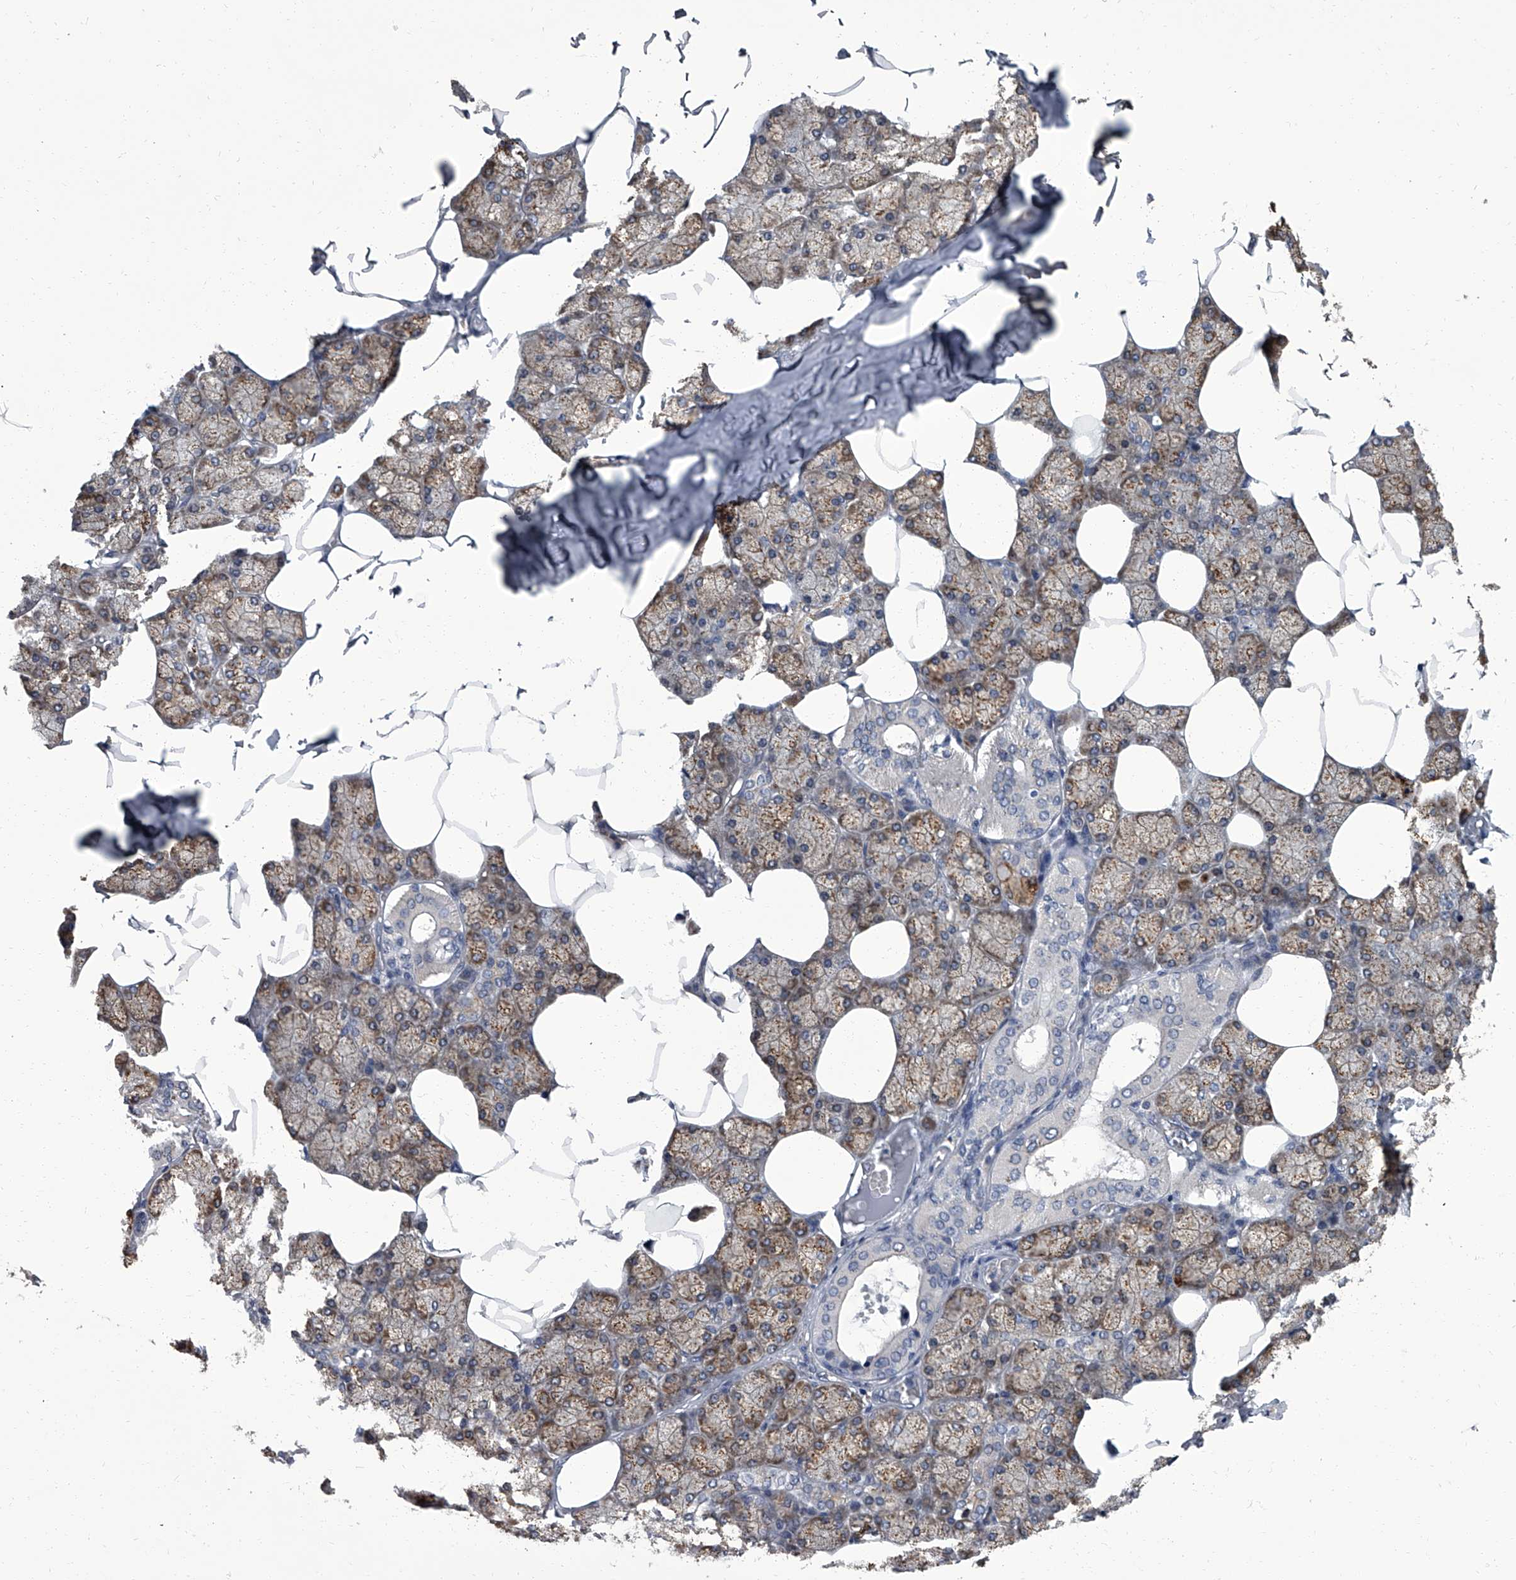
{"staining": {"intensity": "strong", "quantity": ">75%", "location": "cytoplasmic/membranous"}, "tissue": "salivary gland", "cell_type": "Glandular cells", "image_type": "normal", "snomed": [{"axis": "morphology", "description": "Normal tissue, NOS"}, {"axis": "topography", "description": "Salivary gland"}], "caption": "Immunohistochemistry (IHC) staining of unremarkable salivary gland, which shows high levels of strong cytoplasmic/membranous positivity in approximately >75% of glandular cells indicating strong cytoplasmic/membranous protein expression. The staining was performed using DAB (brown) for protein detection and nuclei were counterstained in hematoxylin (blue).", "gene": "SIRT4", "patient": {"sex": "male", "age": 62}}